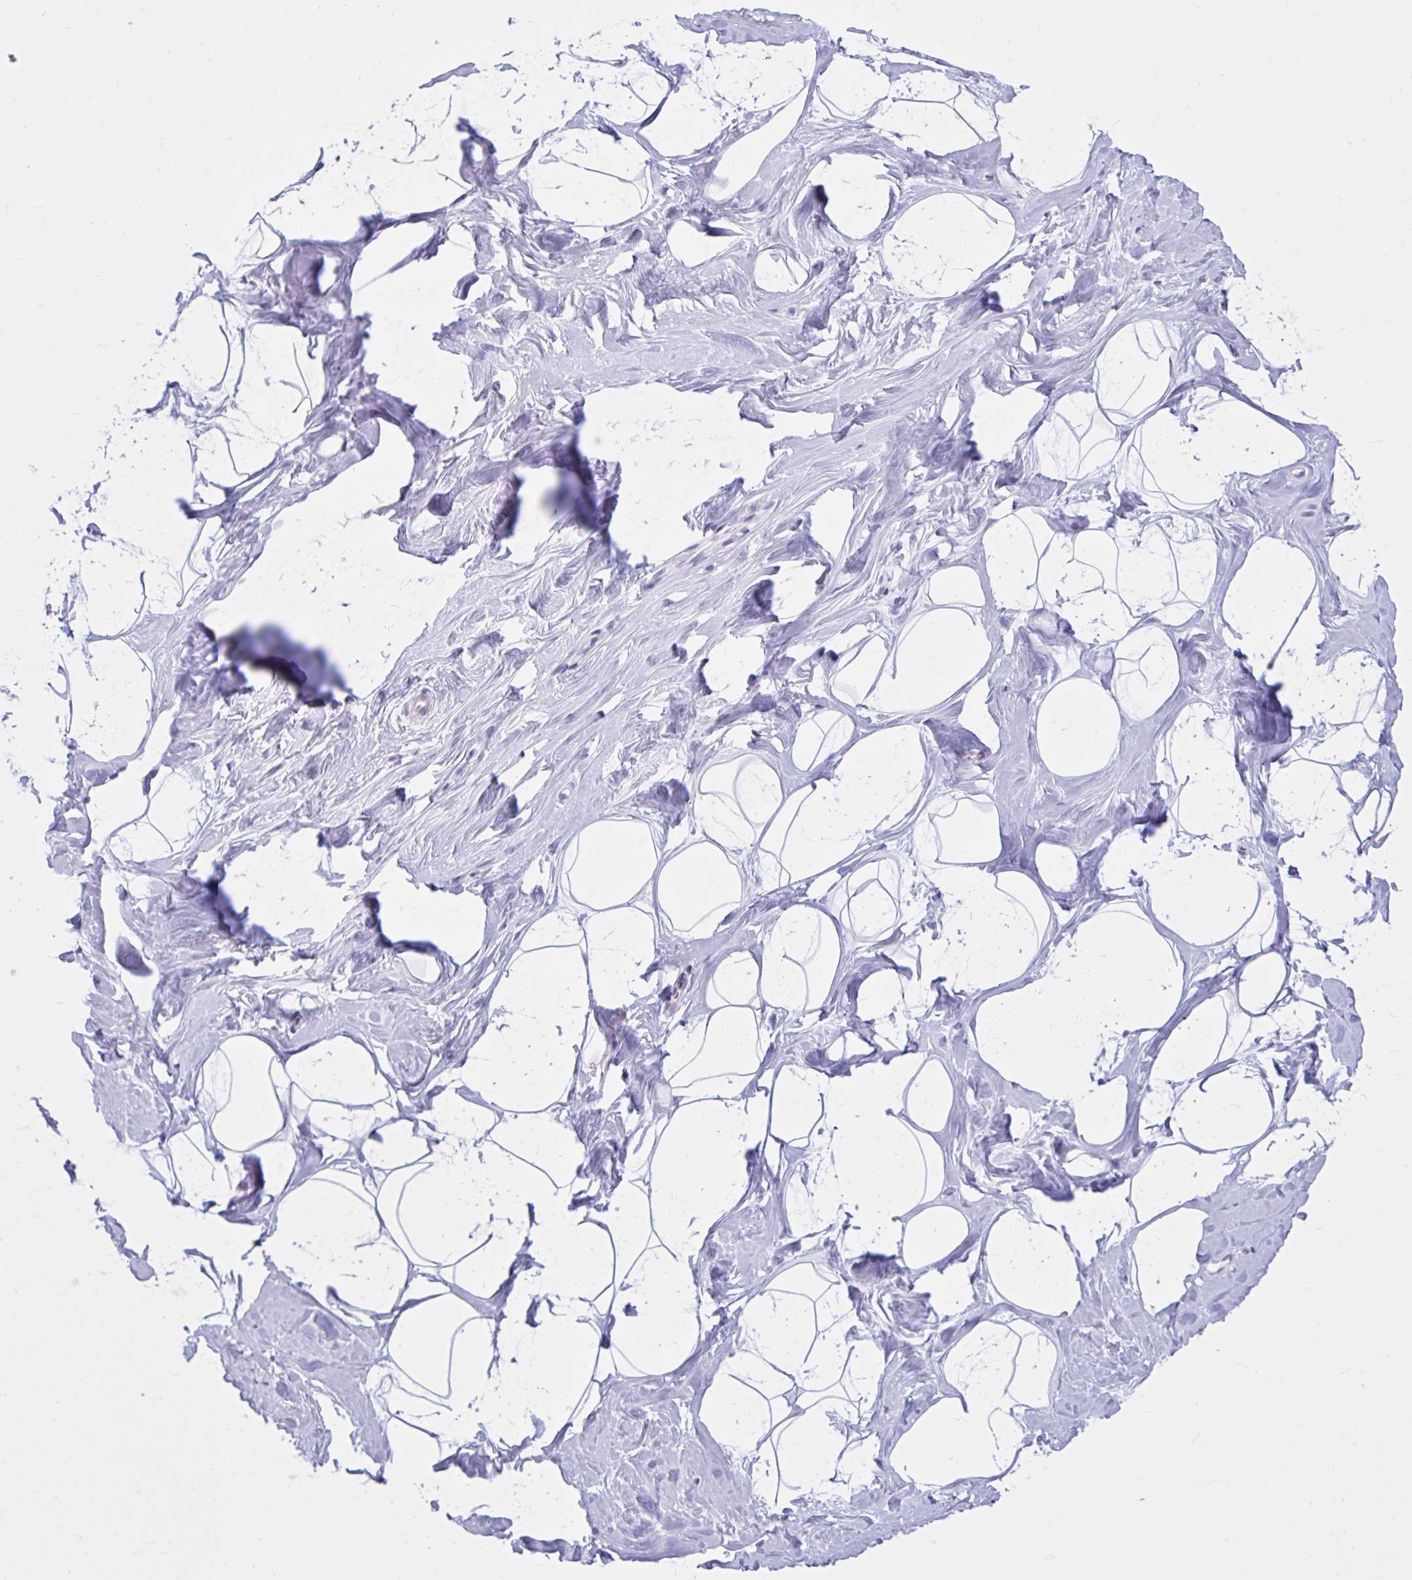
{"staining": {"intensity": "negative", "quantity": "none", "location": "none"}, "tissue": "breast", "cell_type": "Adipocytes", "image_type": "normal", "snomed": [{"axis": "morphology", "description": "Normal tissue, NOS"}, {"axis": "topography", "description": "Breast"}], "caption": "This is an IHC micrograph of benign human breast. There is no expression in adipocytes.", "gene": "FAM153A", "patient": {"sex": "female", "age": 32}}